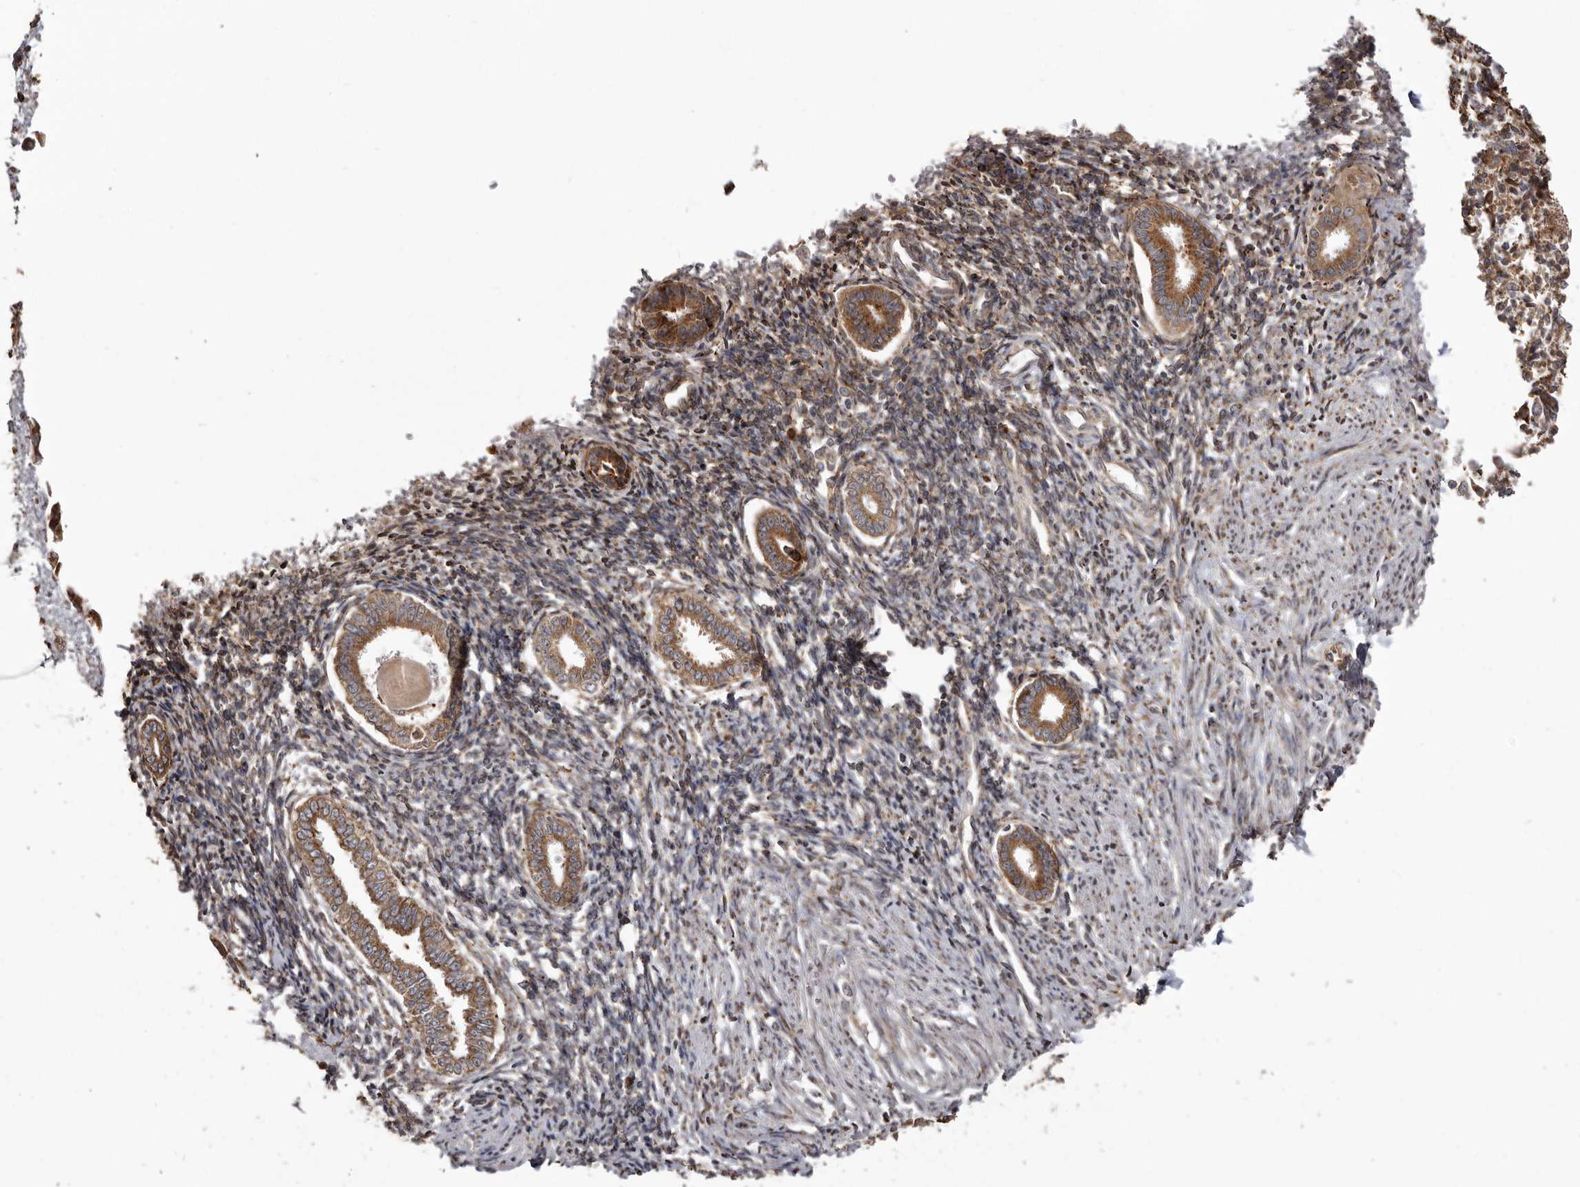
{"staining": {"intensity": "moderate", "quantity": "25%-75%", "location": "cytoplasmic/membranous"}, "tissue": "endometrium", "cell_type": "Cells in endometrial stroma", "image_type": "normal", "snomed": [{"axis": "morphology", "description": "Normal tissue, NOS"}, {"axis": "topography", "description": "Endometrium"}], "caption": "Immunohistochemistry (IHC) image of unremarkable endometrium stained for a protein (brown), which demonstrates medium levels of moderate cytoplasmic/membranous staining in approximately 25%-75% of cells in endometrial stroma.", "gene": "NUP43", "patient": {"sex": "female", "age": 56}}